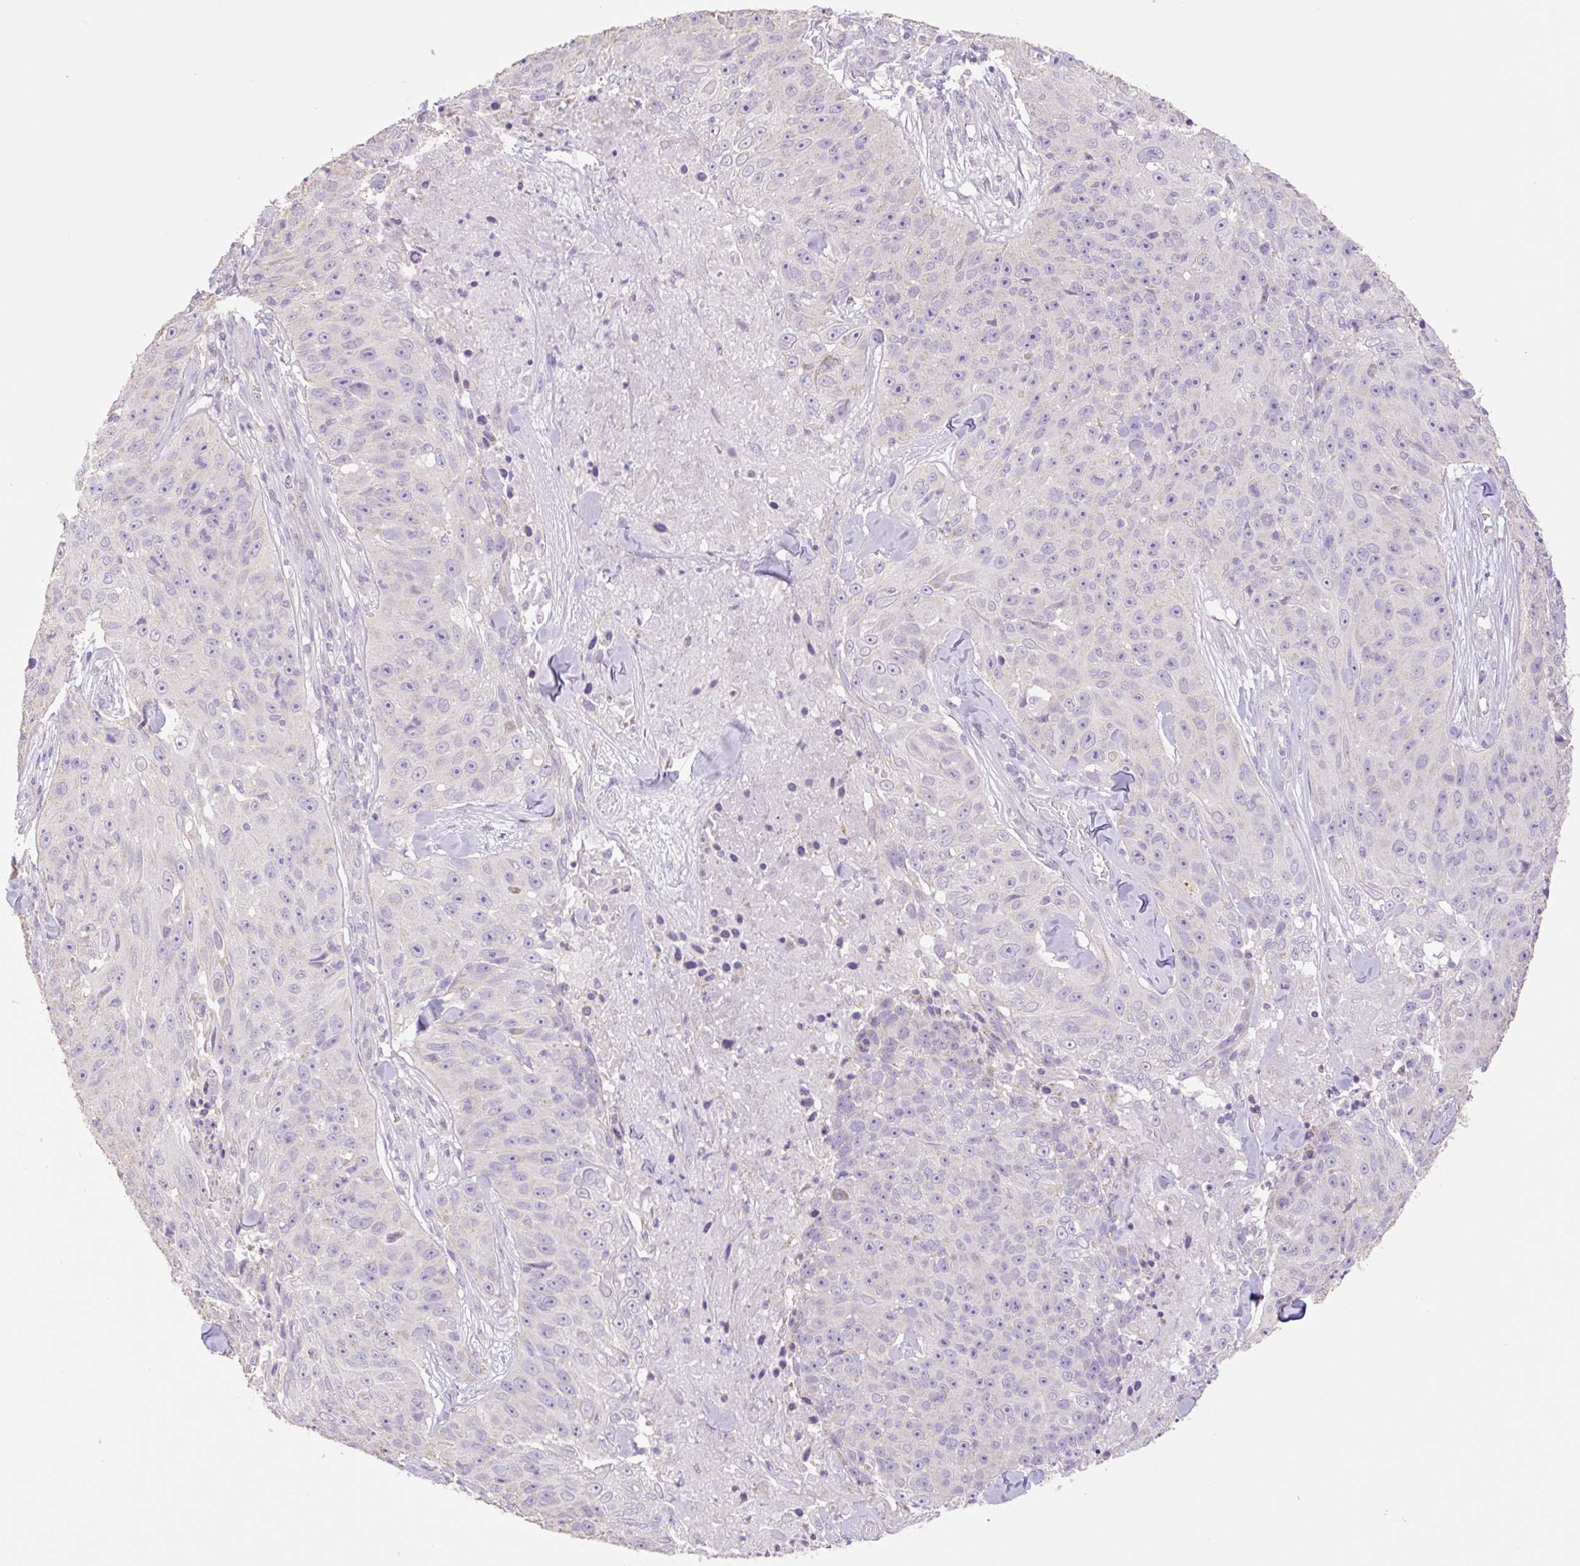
{"staining": {"intensity": "negative", "quantity": "none", "location": "none"}, "tissue": "skin cancer", "cell_type": "Tumor cells", "image_type": "cancer", "snomed": [{"axis": "morphology", "description": "Squamous cell carcinoma, NOS"}, {"axis": "topography", "description": "Skin"}], "caption": "Tumor cells show no significant protein staining in skin cancer (squamous cell carcinoma).", "gene": "COPZ2", "patient": {"sex": "female", "age": 87}}